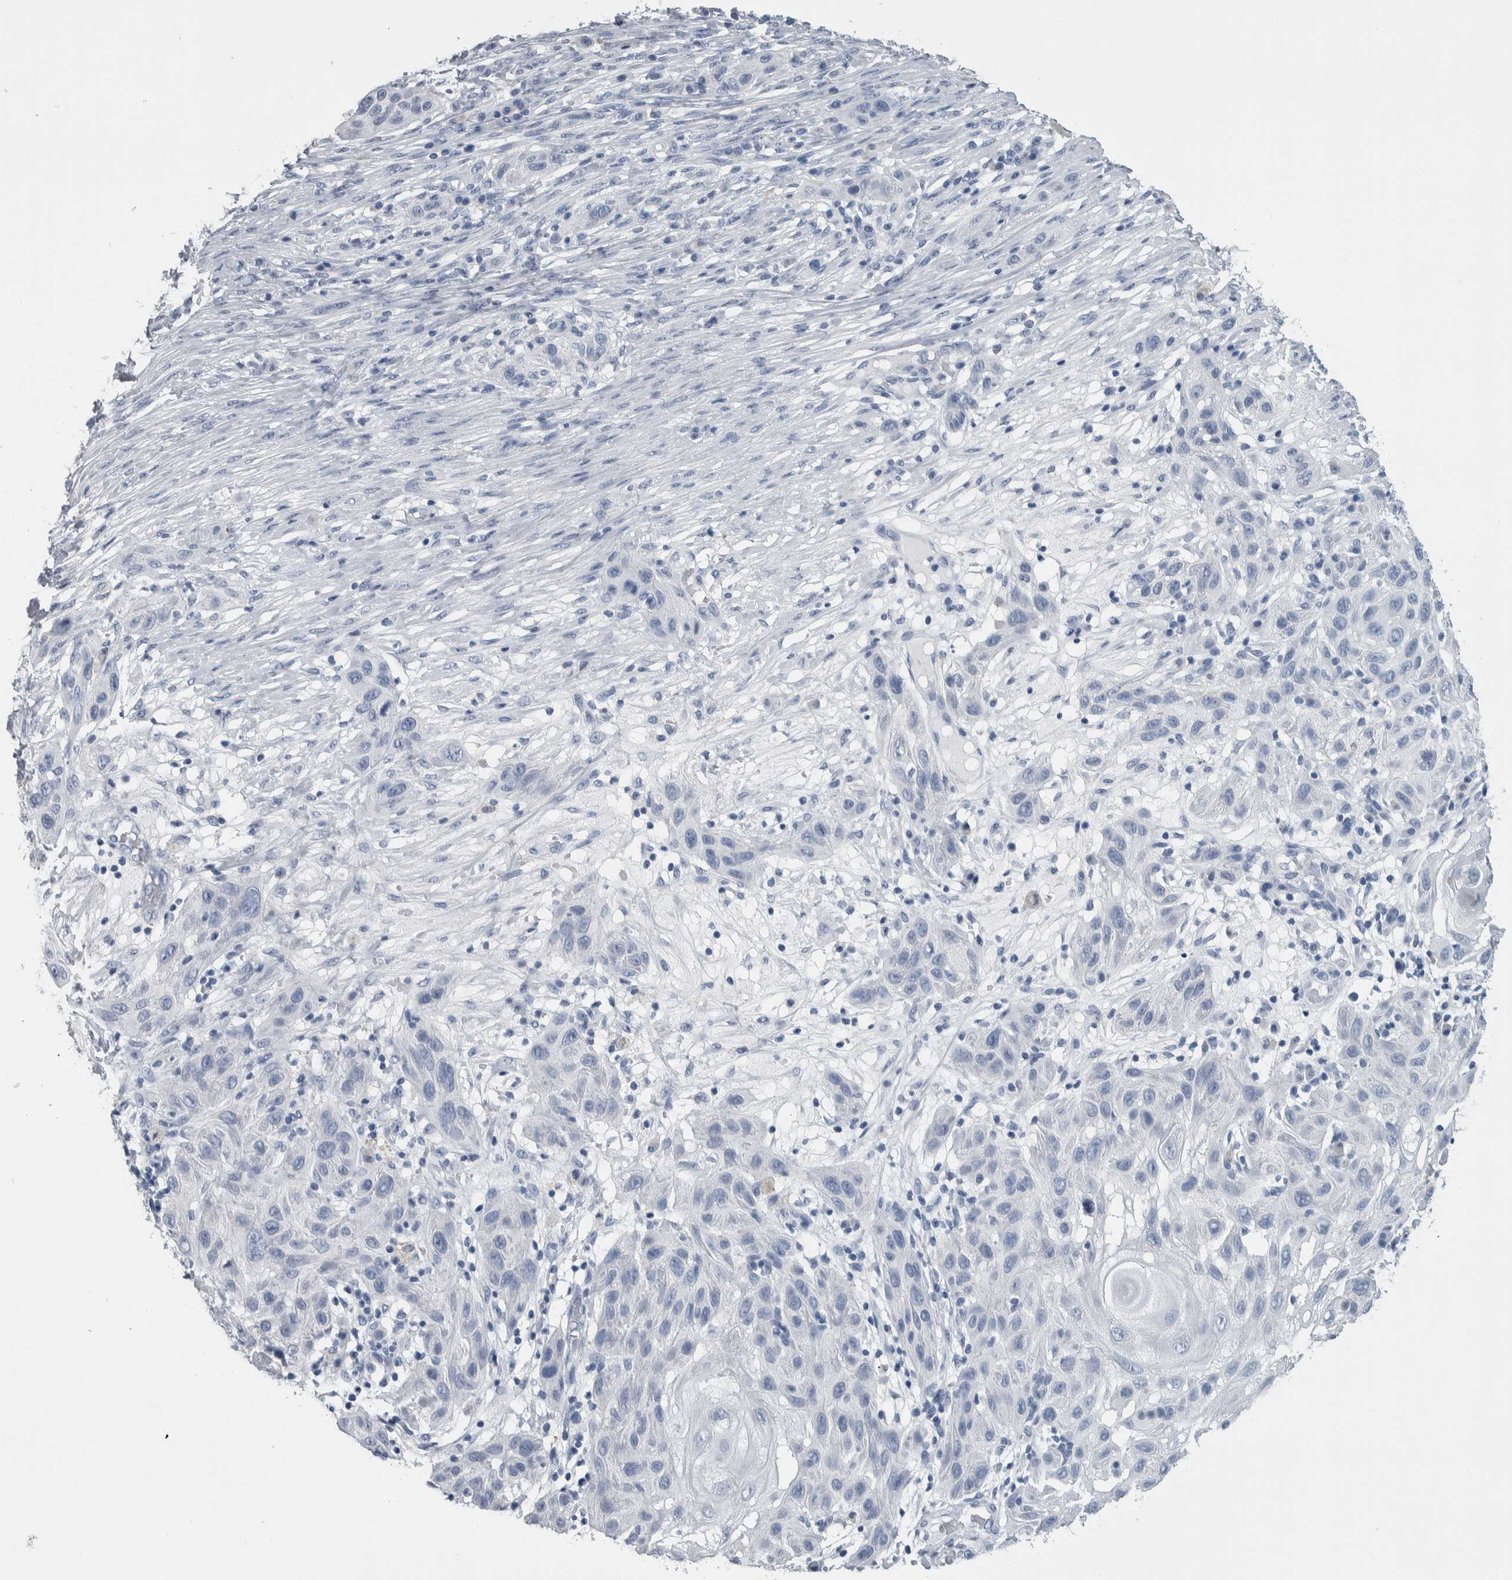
{"staining": {"intensity": "negative", "quantity": "none", "location": "none"}, "tissue": "skin cancer", "cell_type": "Tumor cells", "image_type": "cancer", "snomed": [{"axis": "morphology", "description": "Squamous cell carcinoma, NOS"}, {"axis": "topography", "description": "Skin"}], "caption": "Immunohistochemical staining of human skin squamous cell carcinoma reveals no significant positivity in tumor cells. (Brightfield microscopy of DAB (3,3'-diaminobenzidine) immunohistochemistry (IHC) at high magnification).", "gene": "CDH17", "patient": {"sex": "female", "age": 96}}